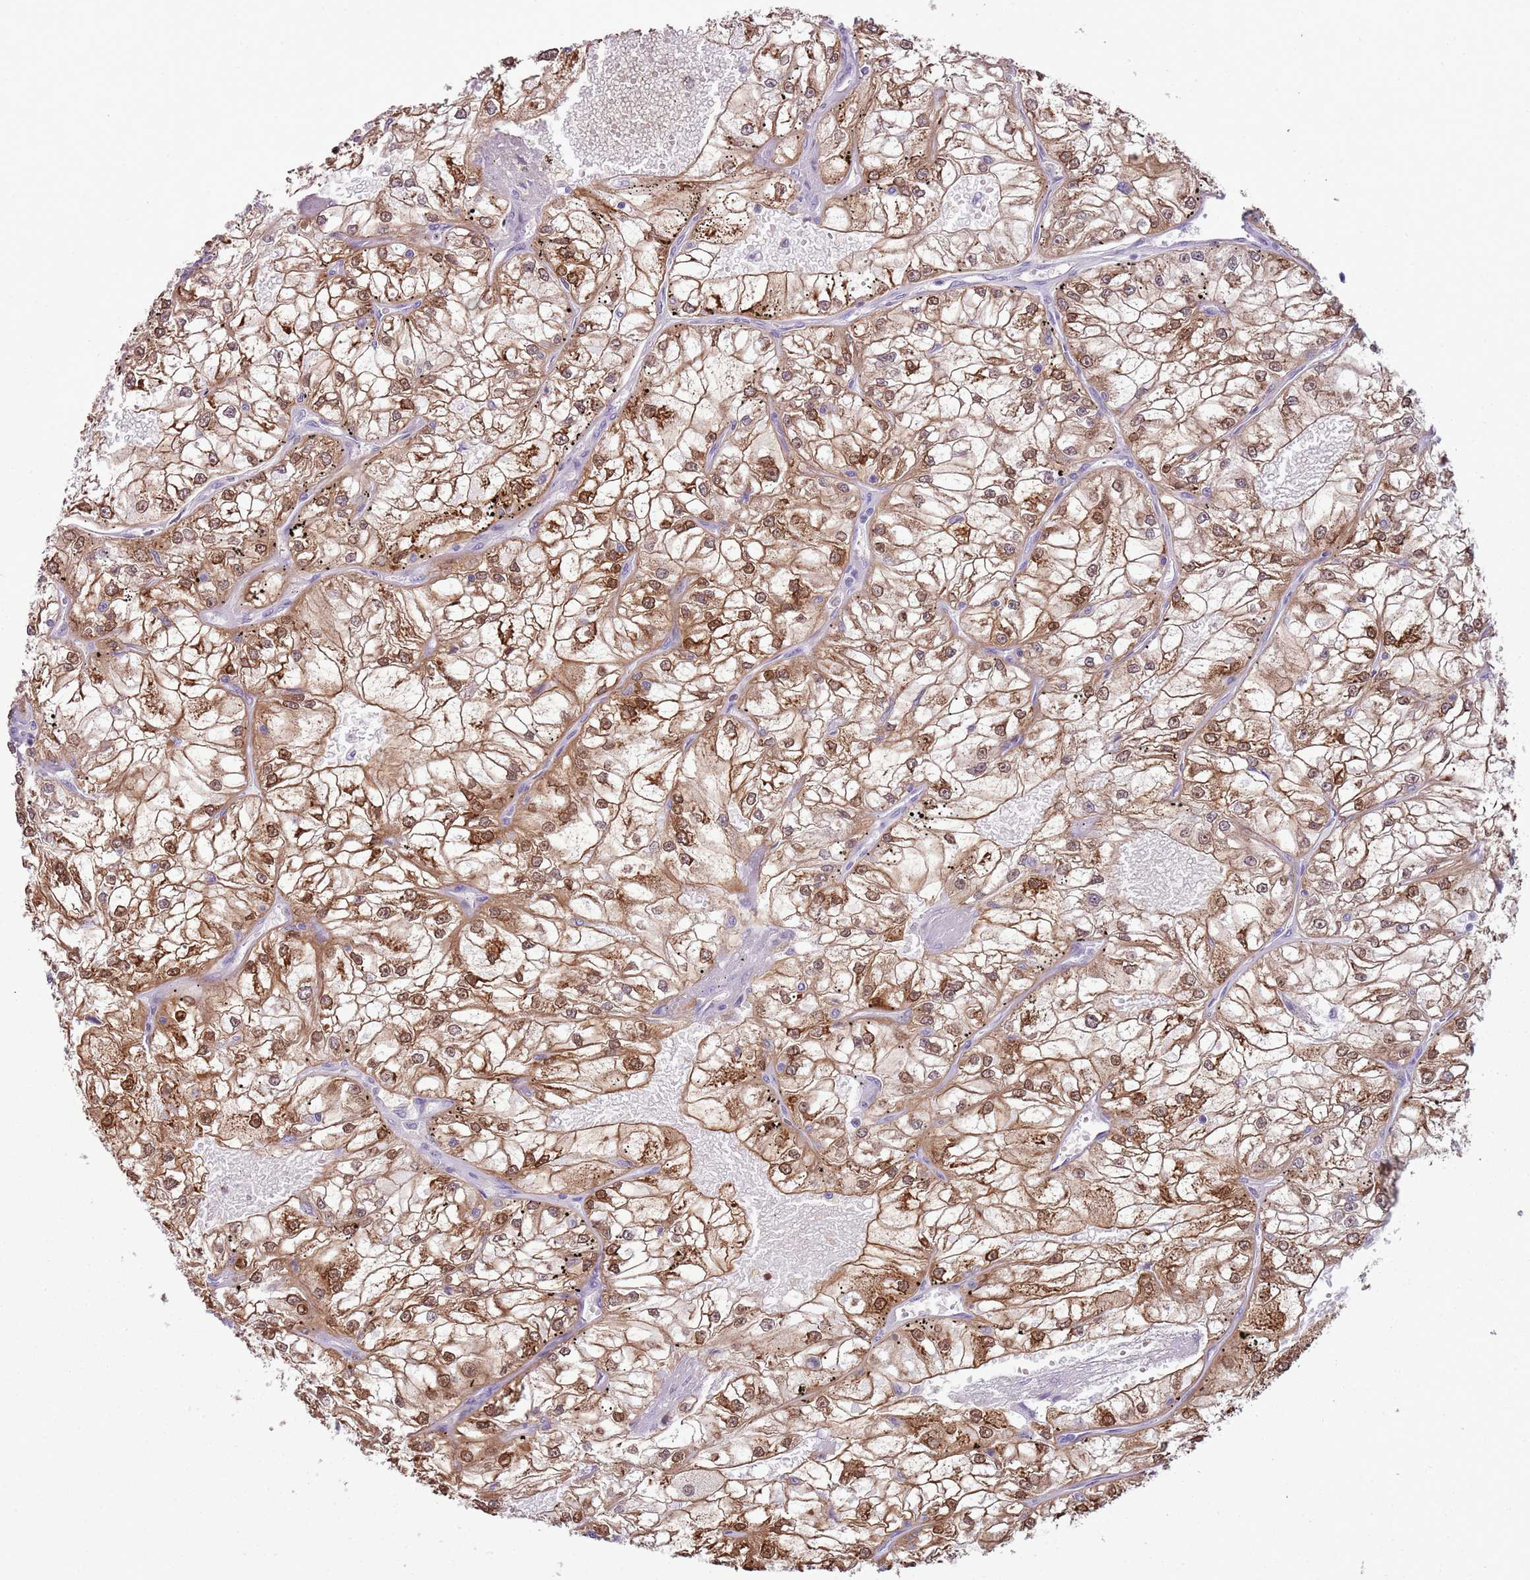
{"staining": {"intensity": "moderate", "quantity": ">75%", "location": "cytoplasmic/membranous,nuclear"}, "tissue": "renal cancer", "cell_type": "Tumor cells", "image_type": "cancer", "snomed": [{"axis": "morphology", "description": "Adenocarcinoma, NOS"}, {"axis": "topography", "description": "Kidney"}], "caption": "Renal adenocarcinoma tissue demonstrates moderate cytoplasmic/membranous and nuclear expression in approximately >75% of tumor cells, visualized by immunohistochemistry.", "gene": "NBPF6", "patient": {"sex": "female", "age": 72}}